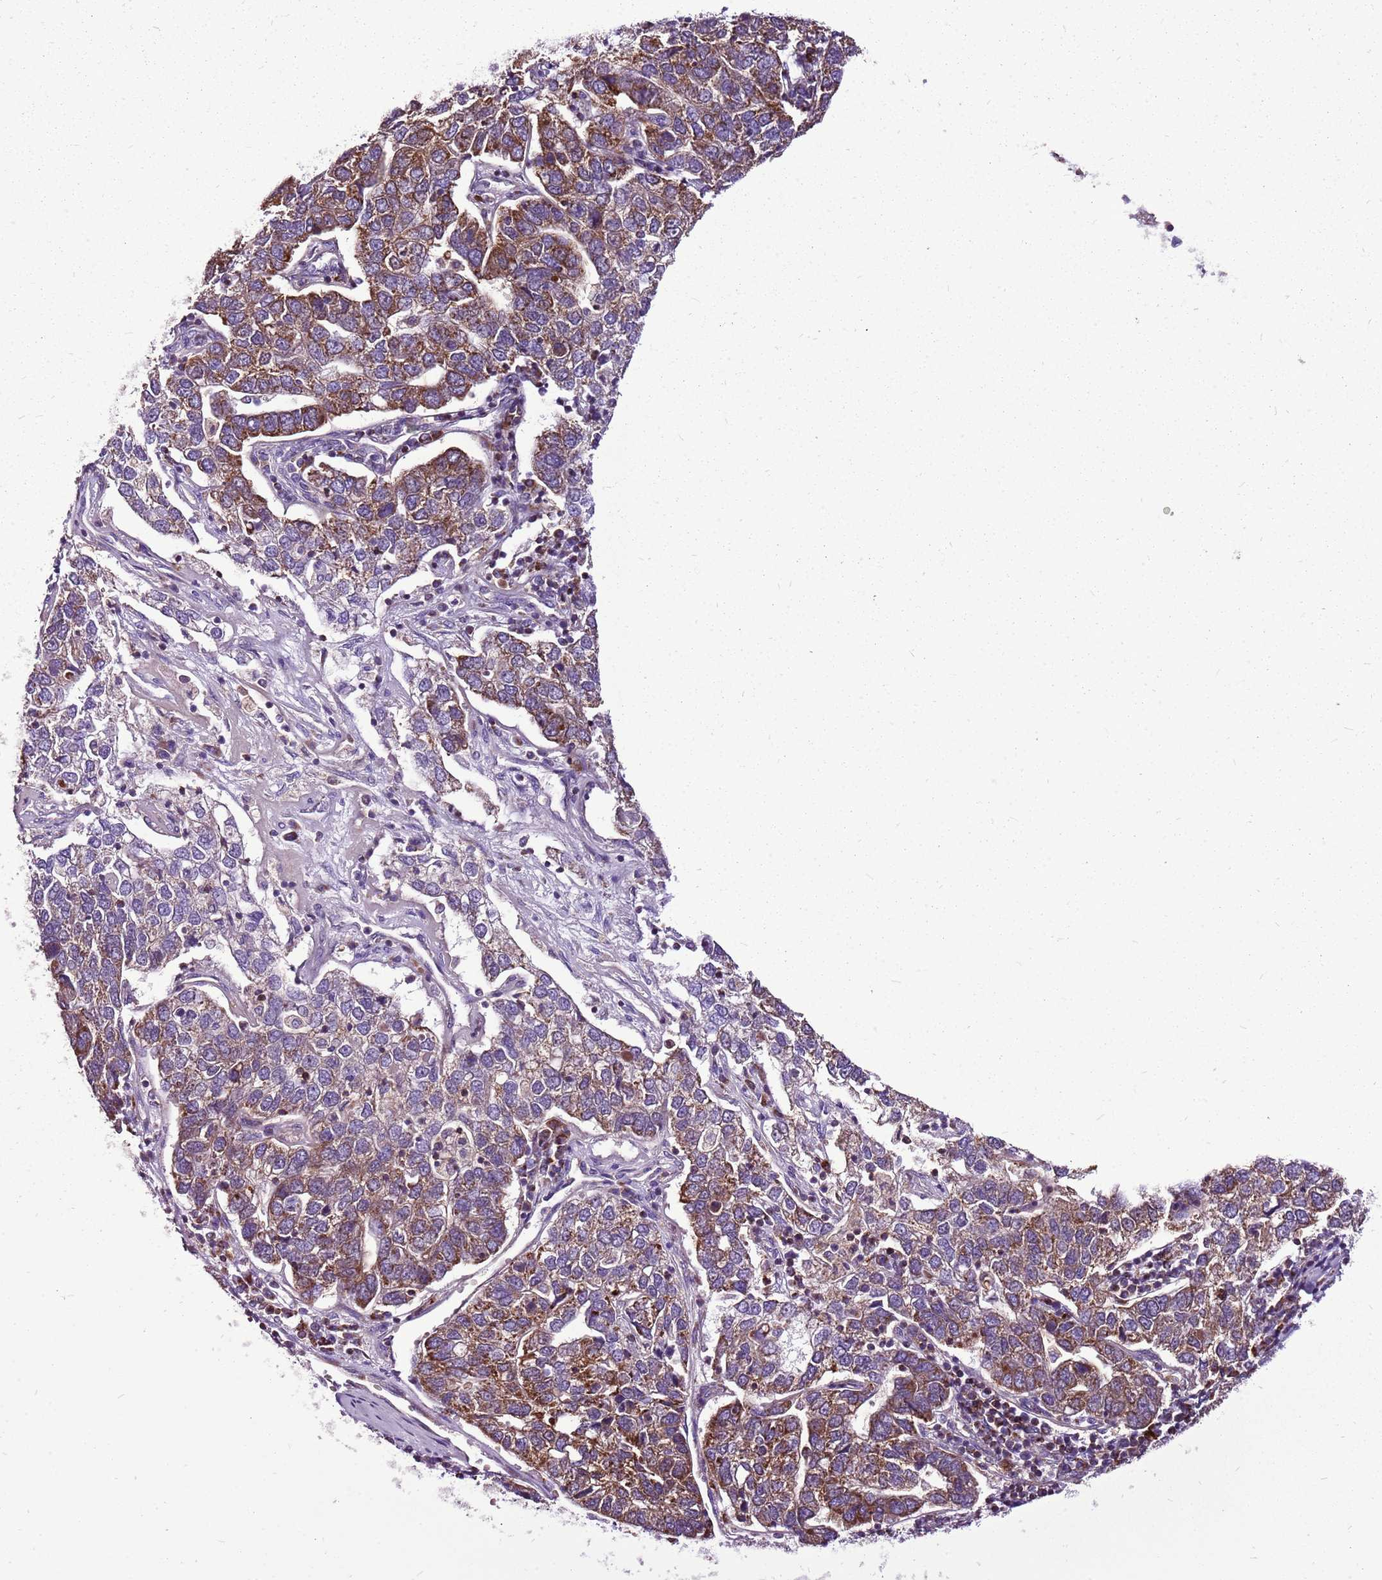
{"staining": {"intensity": "moderate", "quantity": ">75%", "location": "cytoplasmic/membranous"}, "tissue": "pancreatic cancer", "cell_type": "Tumor cells", "image_type": "cancer", "snomed": [{"axis": "morphology", "description": "Adenocarcinoma, NOS"}, {"axis": "topography", "description": "Pancreas"}], "caption": "There is medium levels of moderate cytoplasmic/membranous positivity in tumor cells of adenocarcinoma (pancreatic), as demonstrated by immunohistochemical staining (brown color).", "gene": "GCDH", "patient": {"sex": "female", "age": 61}}